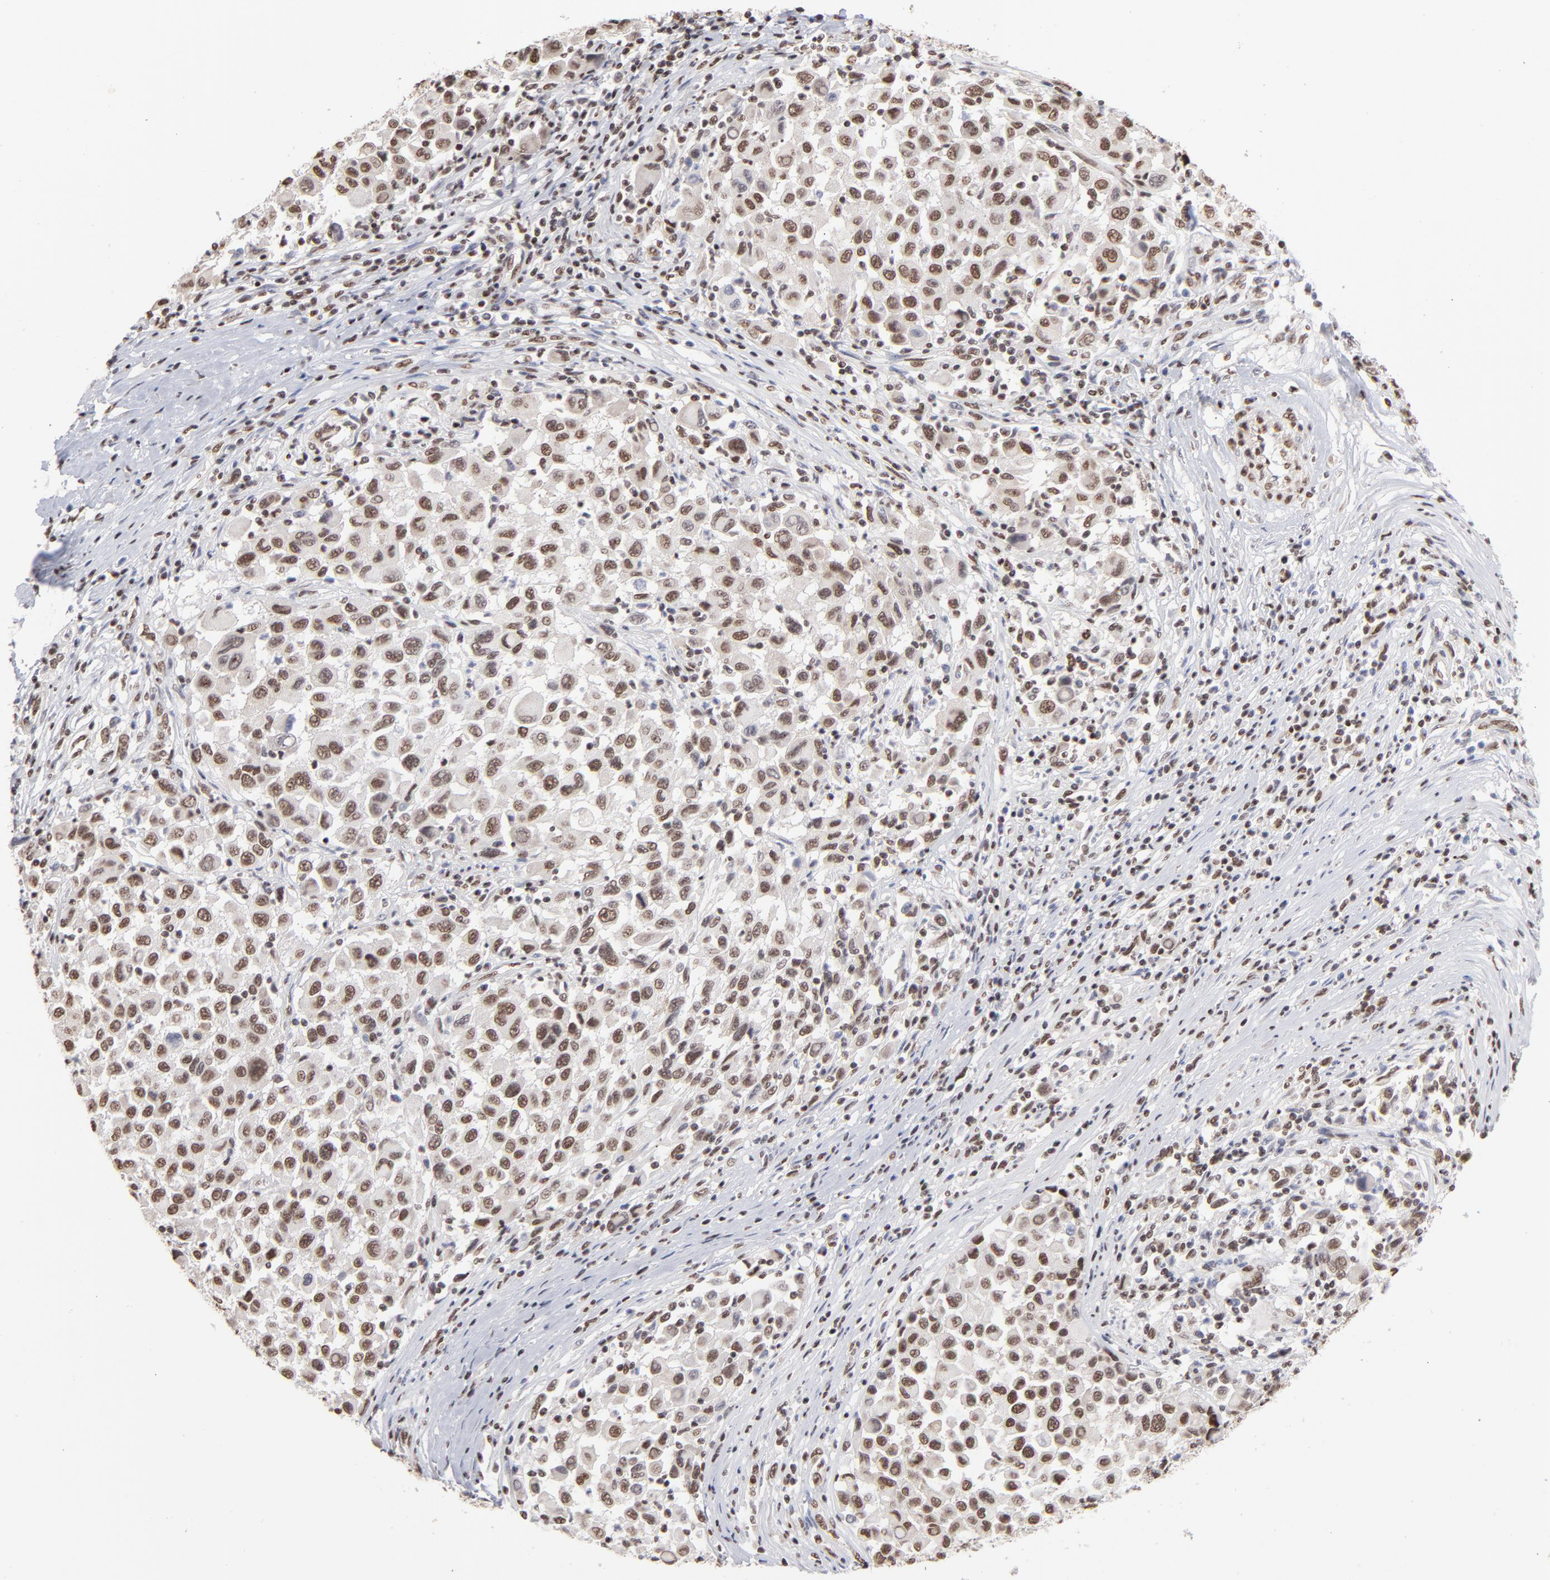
{"staining": {"intensity": "strong", "quantity": ">75%", "location": "nuclear"}, "tissue": "melanoma", "cell_type": "Tumor cells", "image_type": "cancer", "snomed": [{"axis": "morphology", "description": "Malignant melanoma, Metastatic site"}, {"axis": "topography", "description": "Lymph node"}], "caption": "Tumor cells show high levels of strong nuclear positivity in approximately >75% of cells in malignant melanoma (metastatic site).", "gene": "ZNF3", "patient": {"sex": "male", "age": 61}}